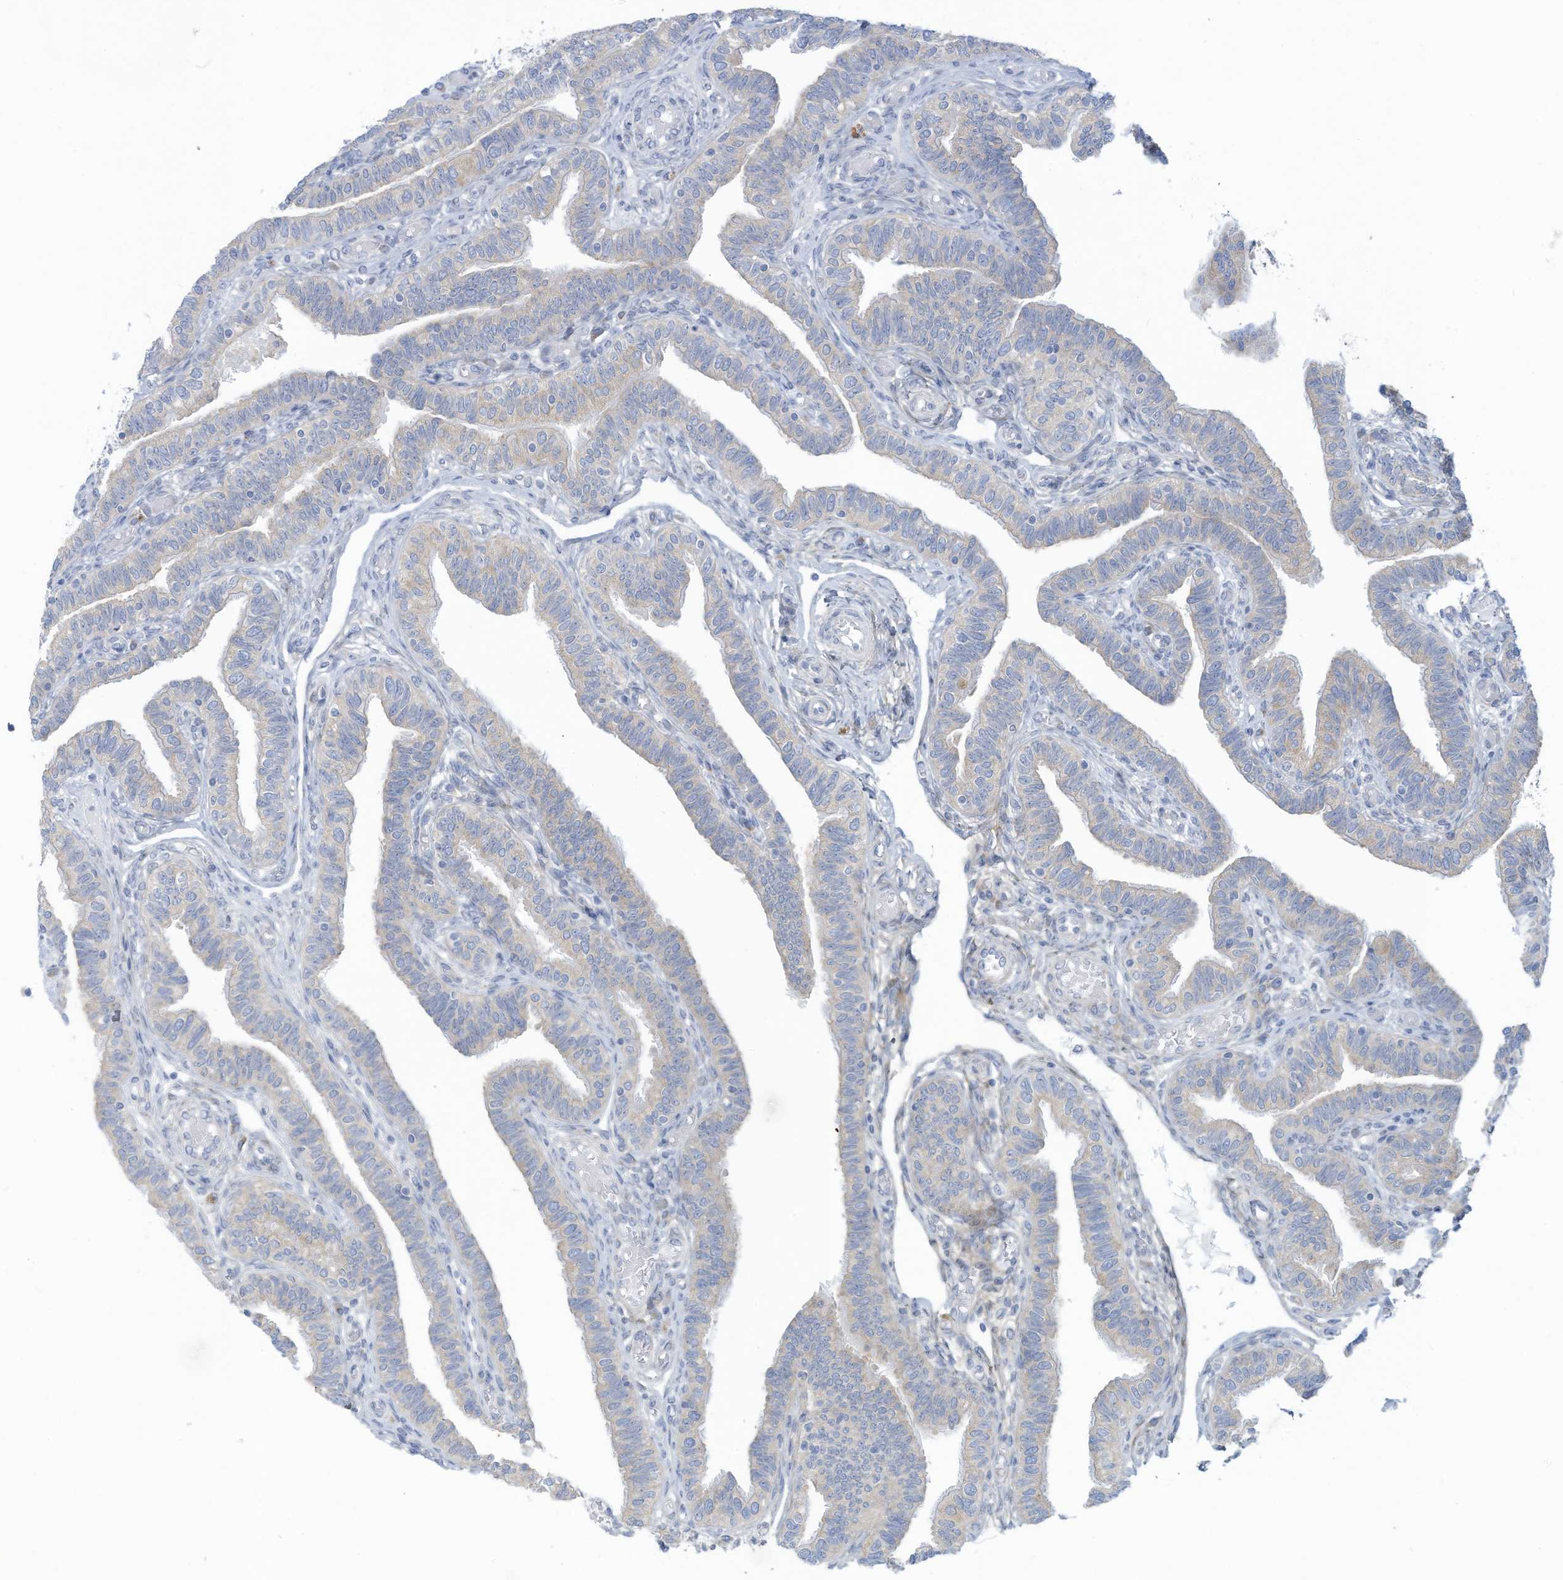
{"staining": {"intensity": "moderate", "quantity": "<25%", "location": "cytoplasmic/membranous"}, "tissue": "fallopian tube", "cell_type": "Glandular cells", "image_type": "normal", "snomed": [{"axis": "morphology", "description": "Normal tissue, NOS"}, {"axis": "topography", "description": "Fallopian tube"}], "caption": "Fallopian tube stained with immunohistochemistry shows moderate cytoplasmic/membranous staining in approximately <25% of glandular cells. (DAB IHC, brown staining for protein, blue staining for nuclei).", "gene": "TRMT2B", "patient": {"sex": "female", "age": 39}}